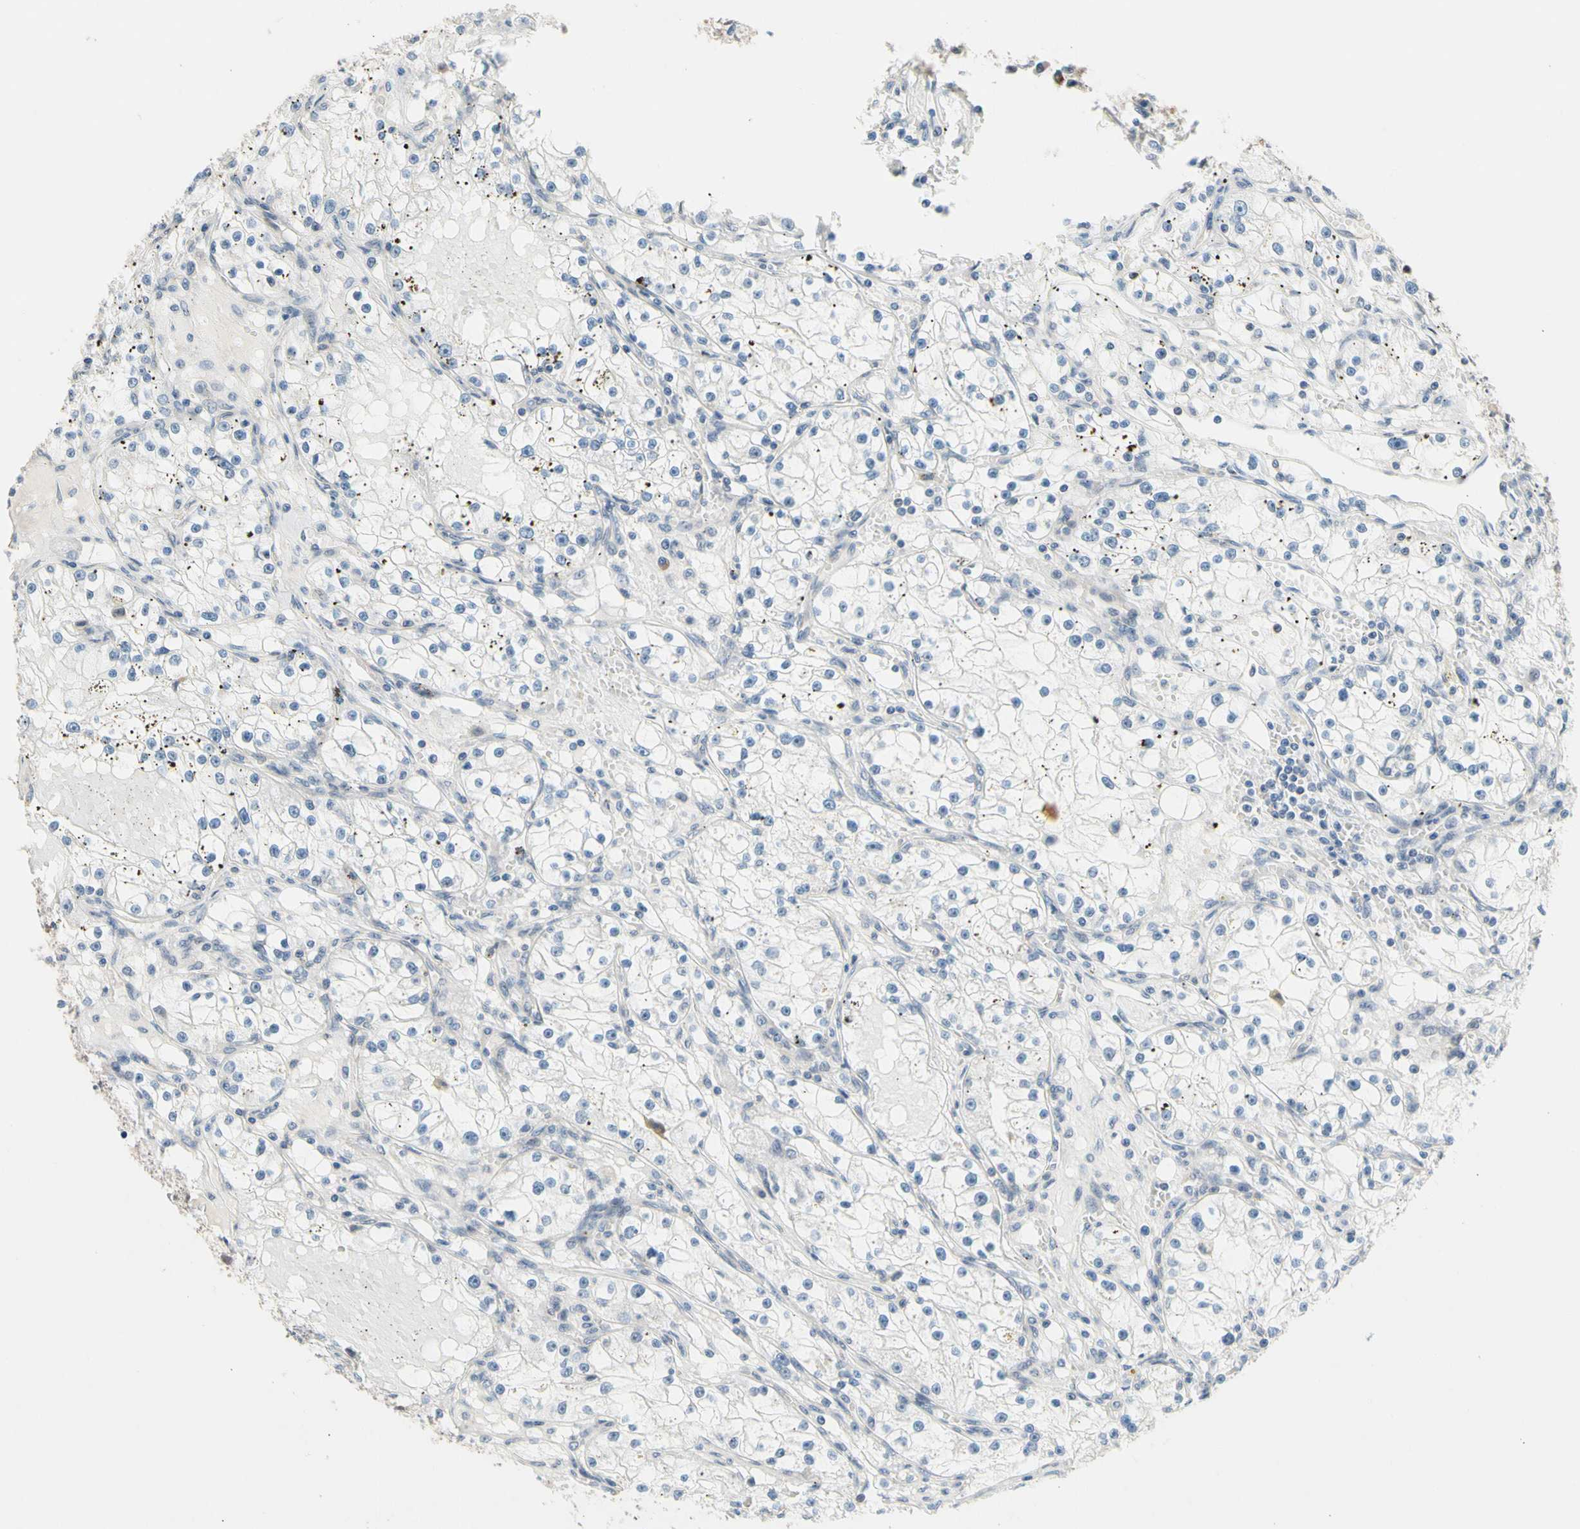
{"staining": {"intensity": "weak", "quantity": "<25%", "location": "cytoplasmic/membranous"}, "tissue": "renal cancer", "cell_type": "Tumor cells", "image_type": "cancer", "snomed": [{"axis": "morphology", "description": "Adenocarcinoma, NOS"}, {"axis": "topography", "description": "Kidney"}], "caption": "High power microscopy micrograph of an IHC micrograph of renal cancer (adenocarcinoma), revealing no significant expression in tumor cells.", "gene": "NGEF", "patient": {"sex": "male", "age": 56}}